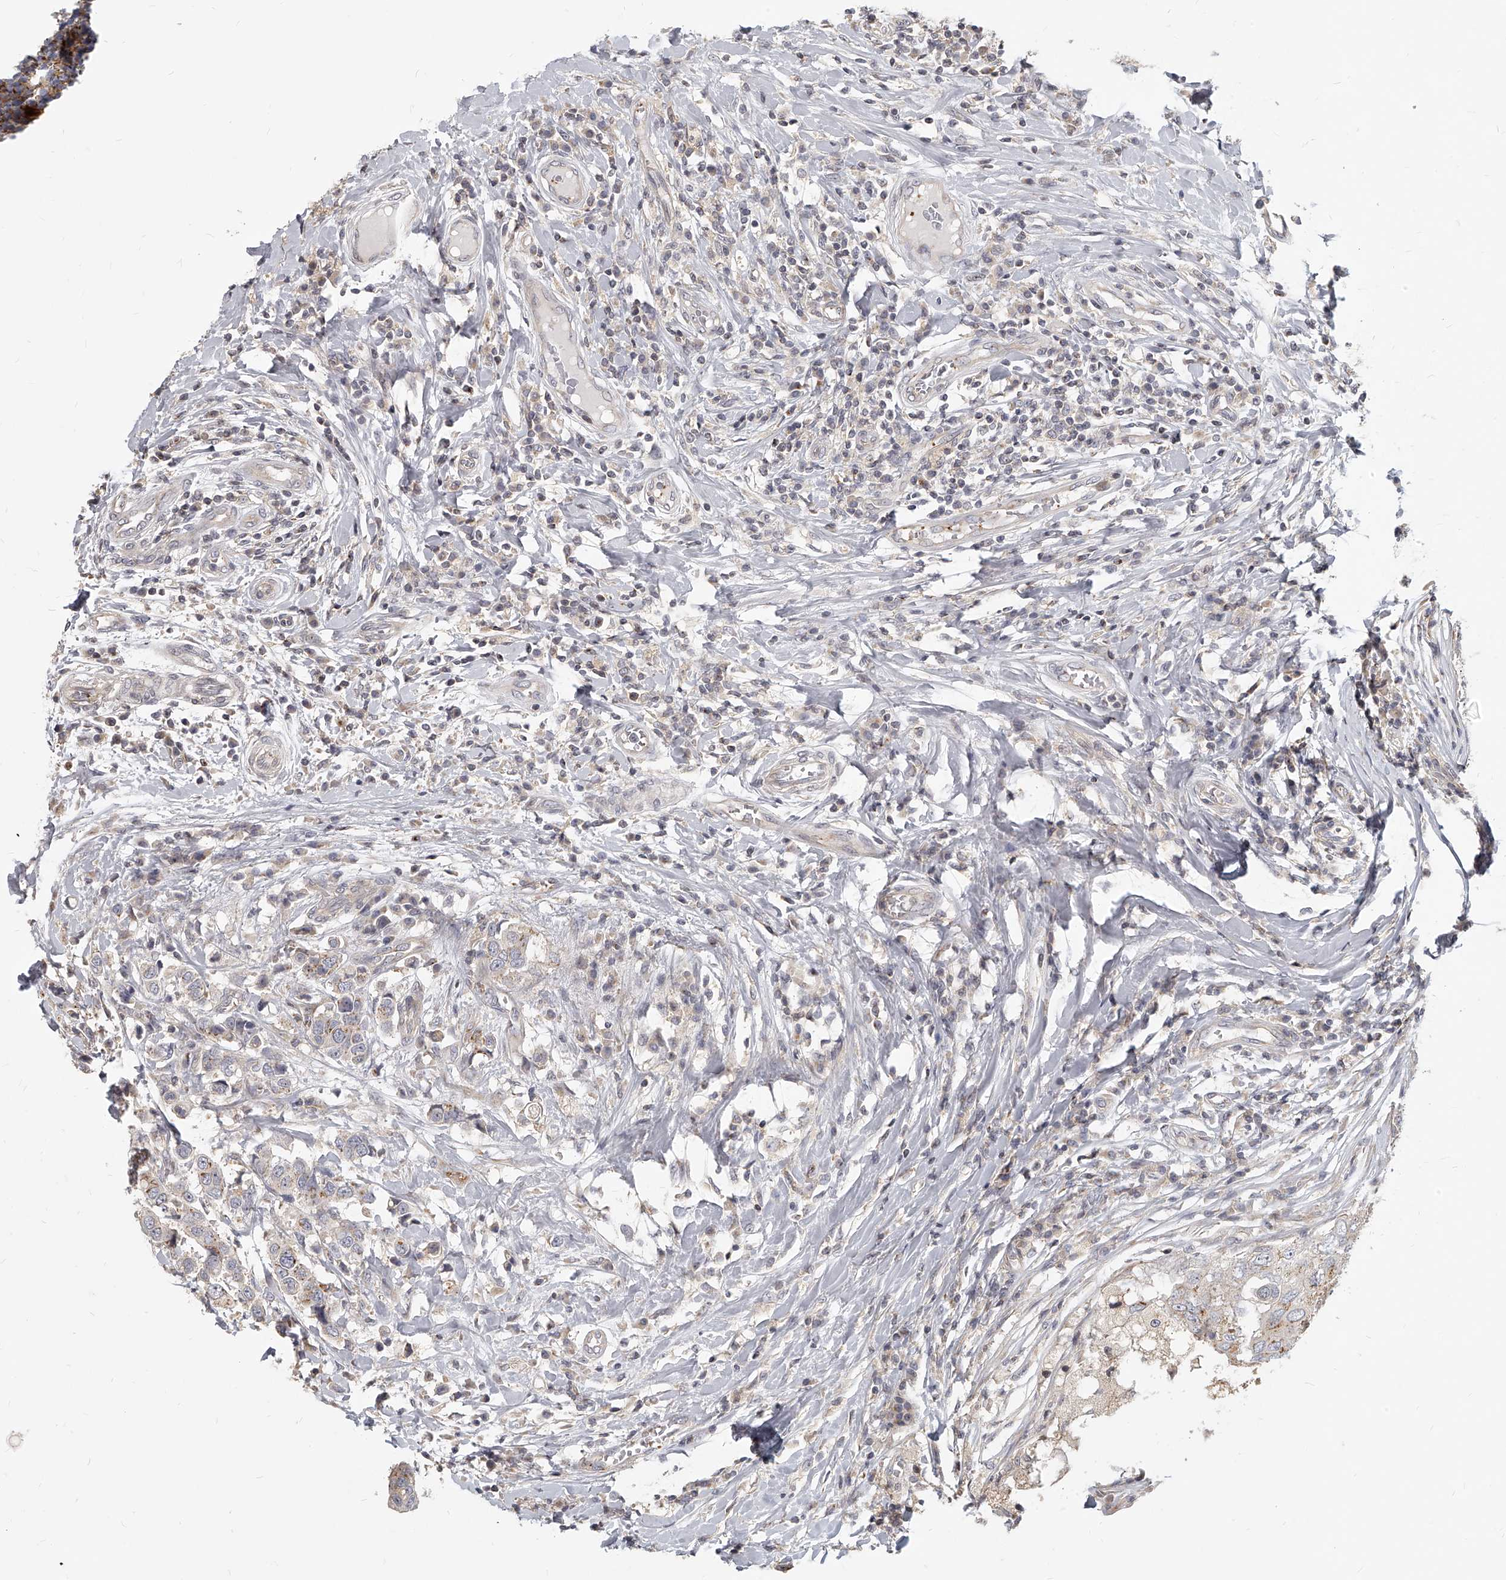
{"staining": {"intensity": "moderate", "quantity": "<25%", "location": "cytoplasmic/membranous"}, "tissue": "breast cancer", "cell_type": "Tumor cells", "image_type": "cancer", "snomed": [{"axis": "morphology", "description": "Duct carcinoma"}, {"axis": "topography", "description": "Breast"}], "caption": "About <25% of tumor cells in breast cancer (intraductal carcinoma) reveal moderate cytoplasmic/membranous protein positivity as visualized by brown immunohistochemical staining.", "gene": "SLC37A1", "patient": {"sex": "female", "age": 27}}